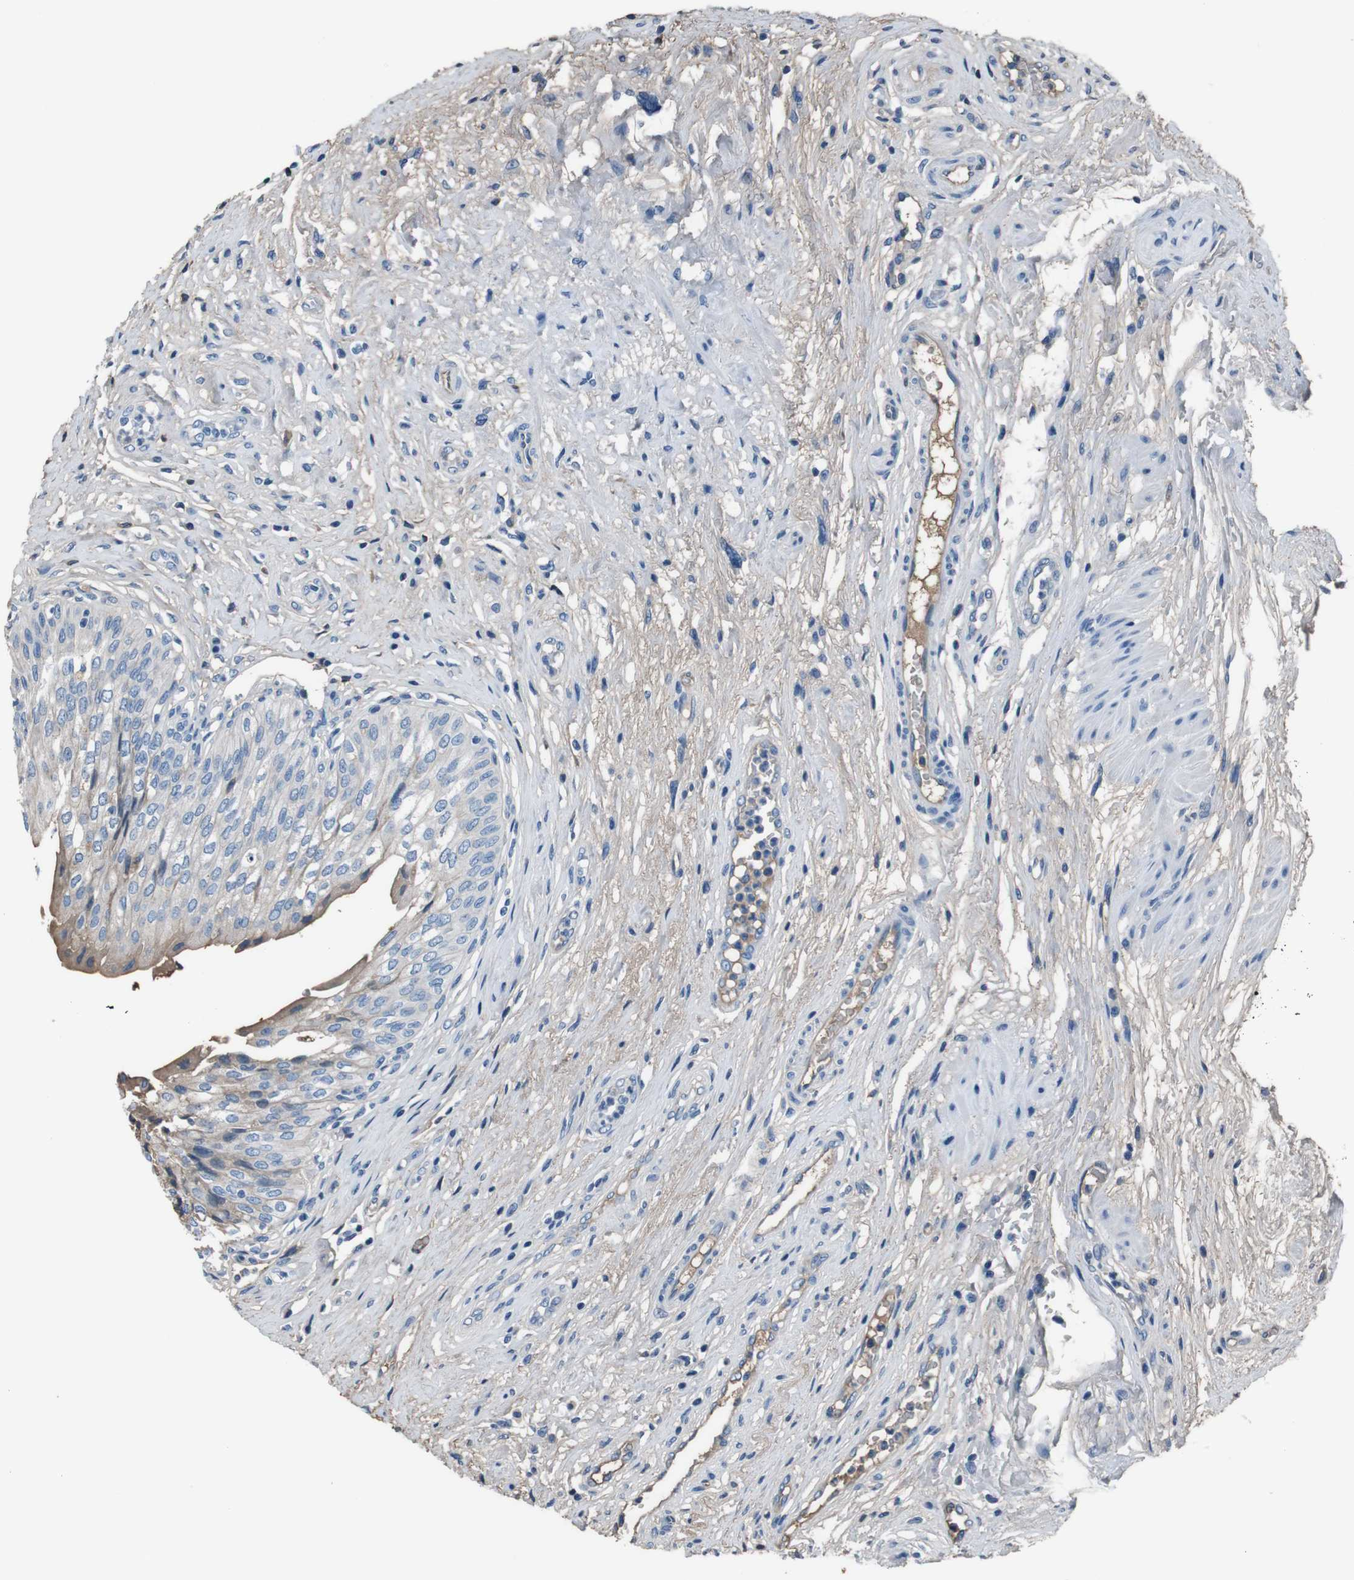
{"staining": {"intensity": "moderate", "quantity": "<25%", "location": "cytoplasmic/membranous"}, "tissue": "urinary bladder", "cell_type": "Urothelial cells", "image_type": "normal", "snomed": [{"axis": "morphology", "description": "Normal tissue, NOS"}, {"axis": "topography", "description": "Urinary bladder"}], "caption": "Urinary bladder stained with immunohistochemistry (IHC) reveals moderate cytoplasmic/membranous expression in about <25% of urothelial cells. The protein is shown in brown color, while the nuclei are stained blue.", "gene": "LEP", "patient": {"sex": "male", "age": 46}}